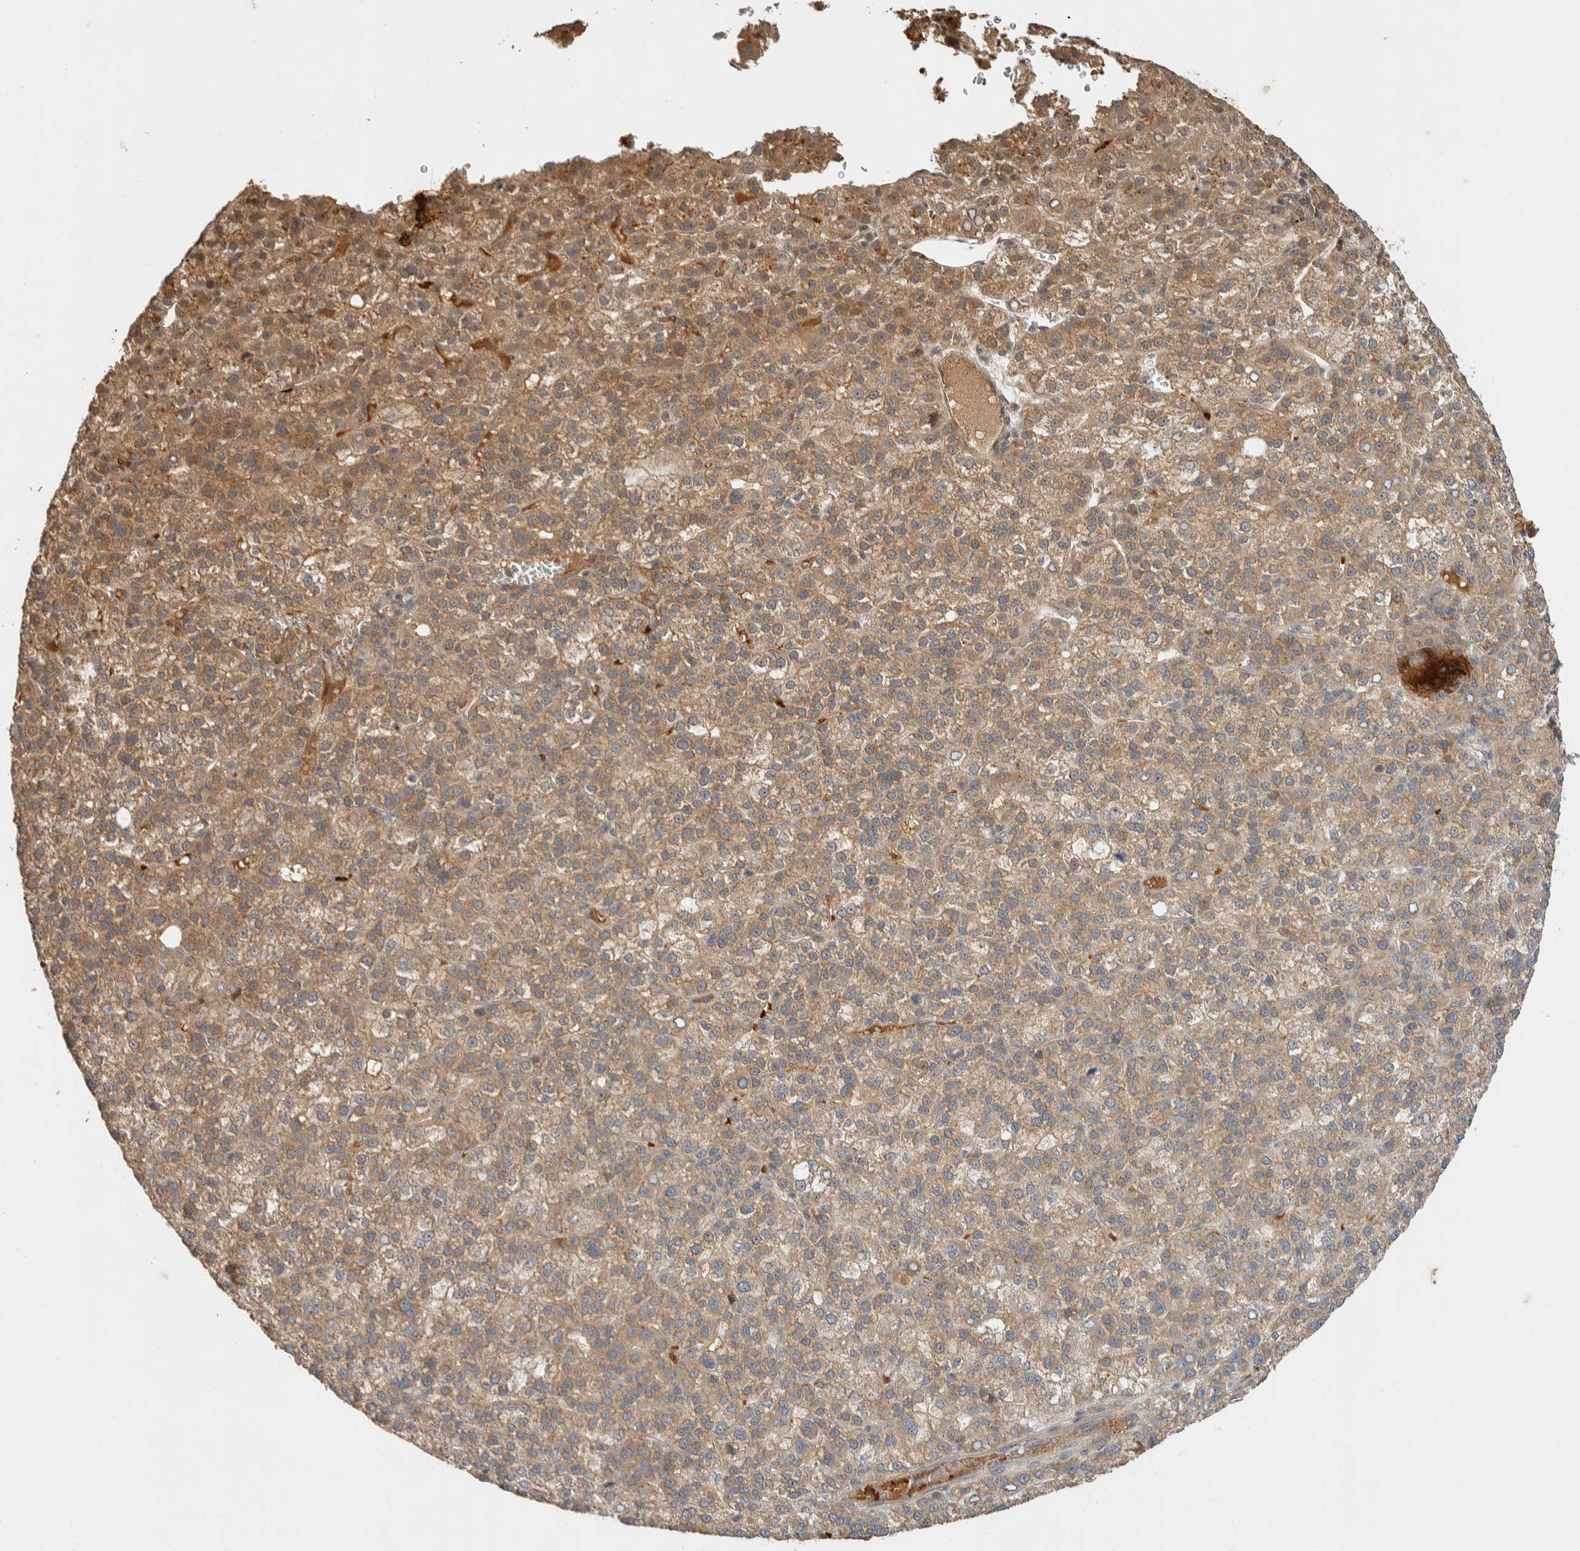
{"staining": {"intensity": "moderate", "quantity": ">75%", "location": "cytoplasmic/membranous"}, "tissue": "liver cancer", "cell_type": "Tumor cells", "image_type": "cancer", "snomed": [{"axis": "morphology", "description": "Carcinoma, Hepatocellular, NOS"}, {"axis": "topography", "description": "Liver"}], "caption": "A histopathology image of liver hepatocellular carcinoma stained for a protein reveals moderate cytoplasmic/membranous brown staining in tumor cells.", "gene": "ZBTB2", "patient": {"sex": "female", "age": 58}}